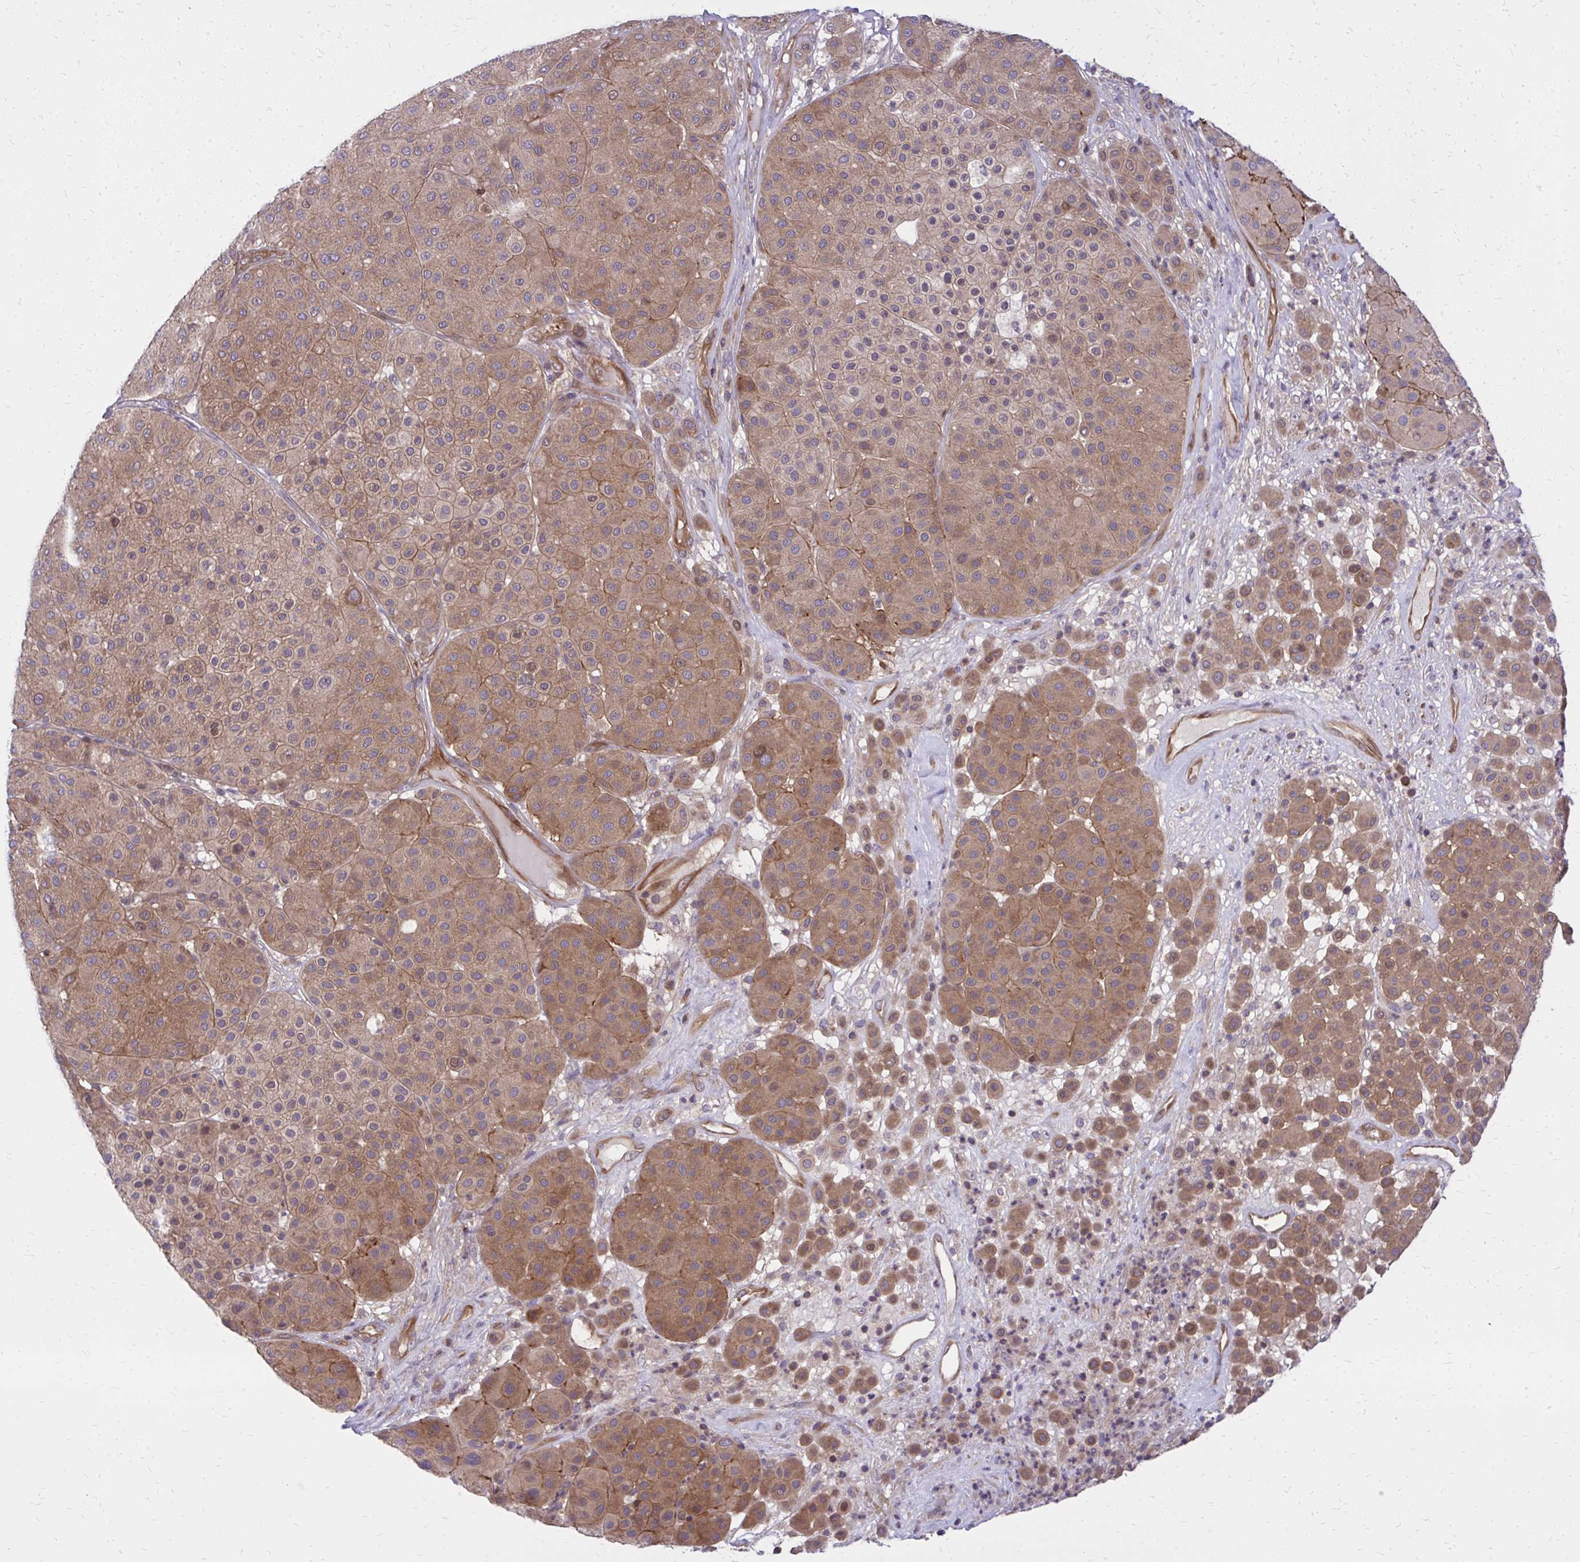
{"staining": {"intensity": "moderate", "quantity": ">75%", "location": "cytoplasmic/membranous"}, "tissue": "melanoma", "cell_type": "Tumor cells", "image_type": "cancer", "snomed": [{"axis": "morphology", "description": "Malignant melanoma, Metastatic site"}, {"axis": "topography", "description": "Smooth muscle"}], "caption": "Melanoma stained with IHC displays moderate cytoplasmic/membranous expression in approximately >75% of tumor cells.", "gene": "PPP5C", "patient": {"sex": "male", "age": 41}}